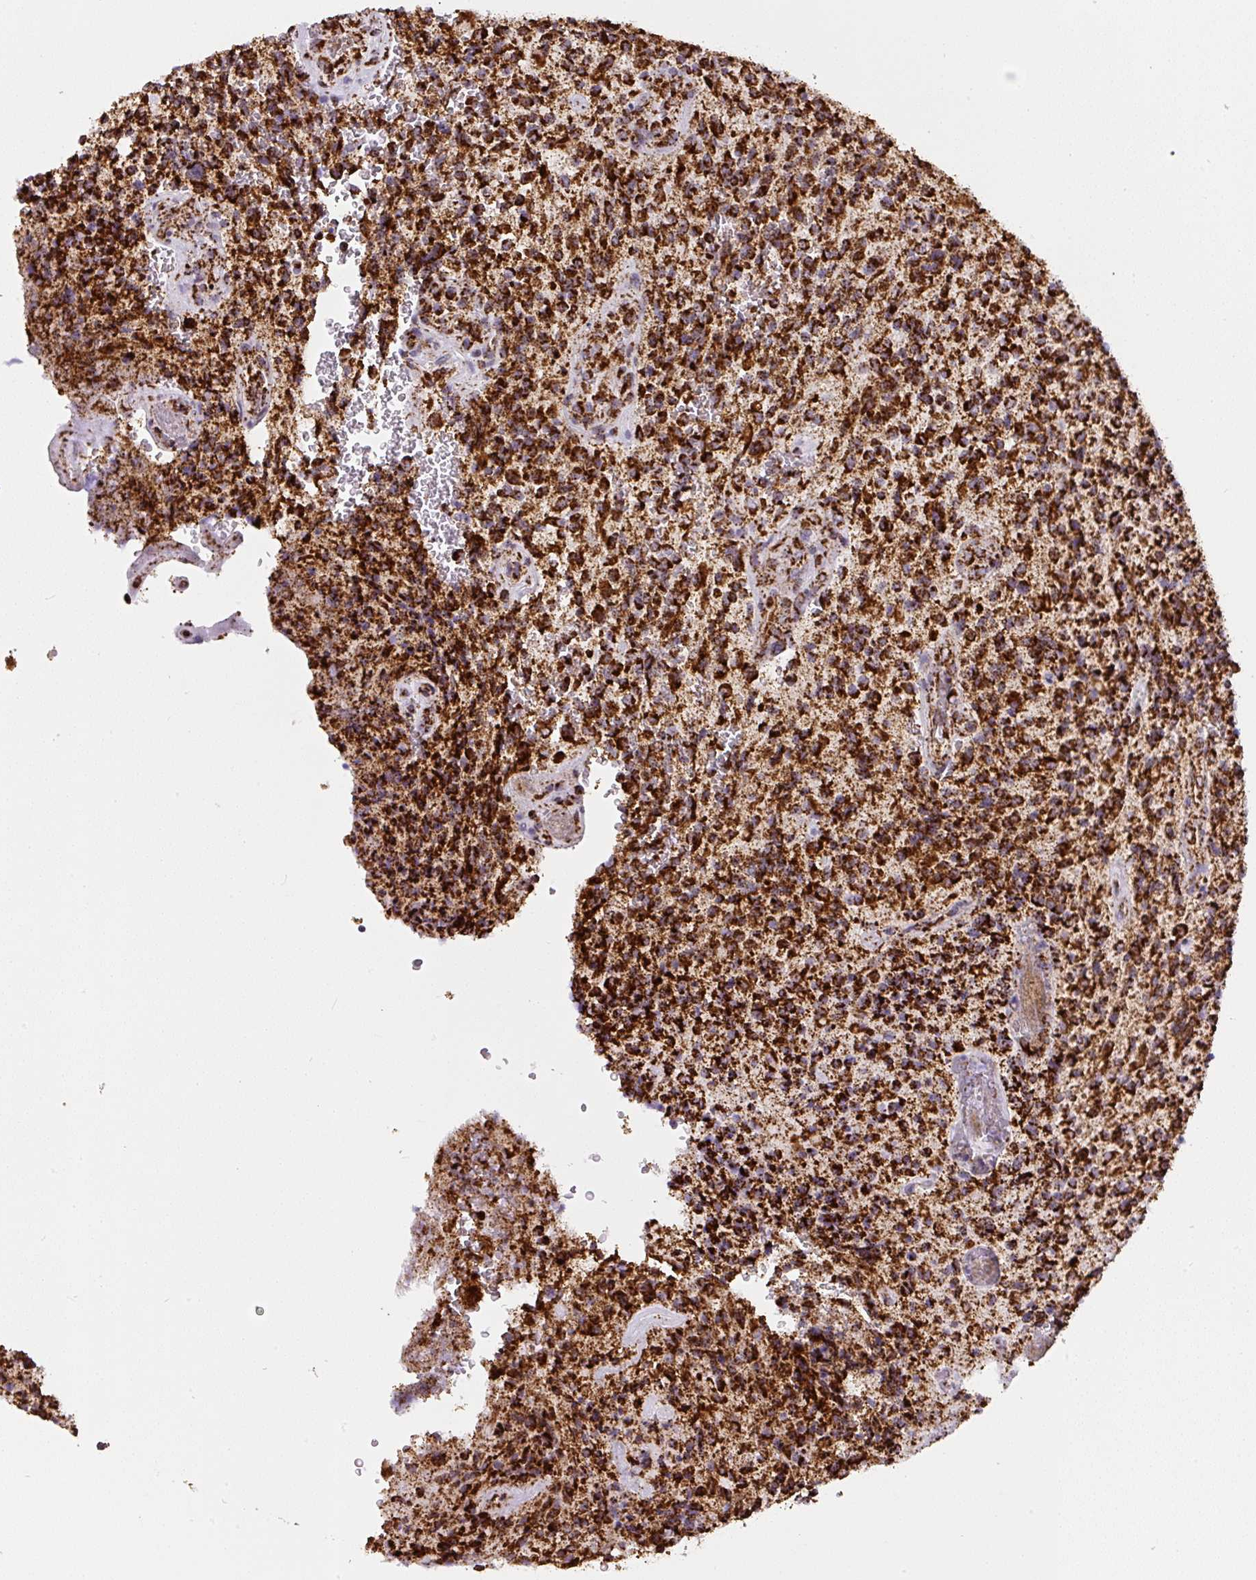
{"staining": {"intensity": "strong", "quantity": ">75%", "location": "cytoplasmic/membranous"}, "tissue": "glioma", "cell_type": "Tumor cells", "image_type": "cancer", "snomed": [{"axis": "morphology", "description": "Normal tissue, NOS"}, {"axis": "morphology", "description": "Glioma, malignant, High grade"}, {"axis": "topography", "description": "Cerebral cortex"}], "caption": "Immunohistochemical staining of human glioma shows high levels of strong cytoplasmic/membranous protein positivity in about >75% of tumor cells.", "gene": "ATP5F1A", "patient": {"sex": "male", "age": 56}}